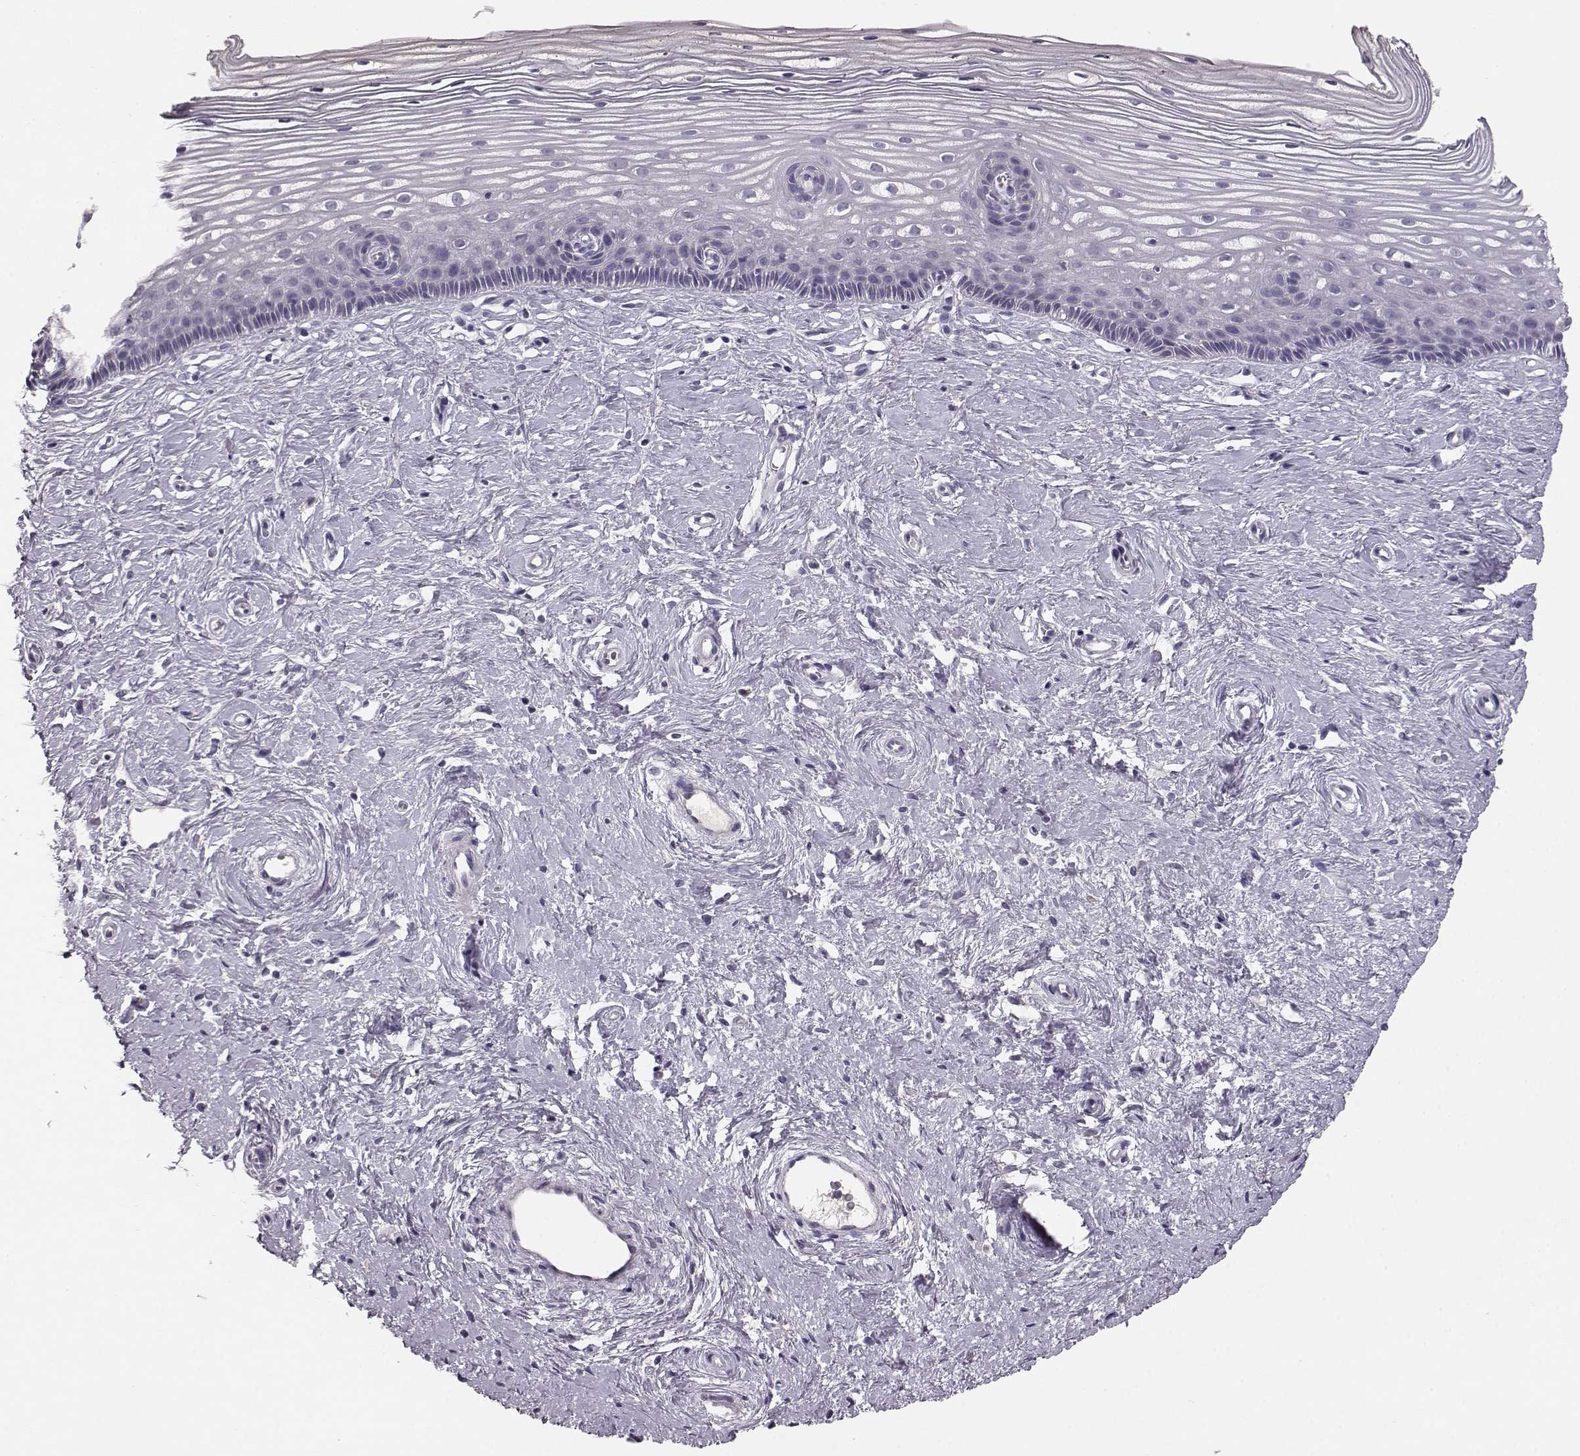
{"staining": {"intensity": "negative", "quantity": "none", "location": "none"}, "tissue": "cervix", "cell_type": "Glandular cells", "image_type": "normal", "snomed": [{"axis": "morphology", "description": "Normal tissue, NOS"}, {"axis": "topography", "description": "Cervix"}], "caption": "Immunohistochemistry histopathology image of unremarkable cervix: human cervix stained with DAB shows no significant protein expression in glandular cells.", "gene": "BFSP2", "patient": {"sex": "female", "age": 40}}